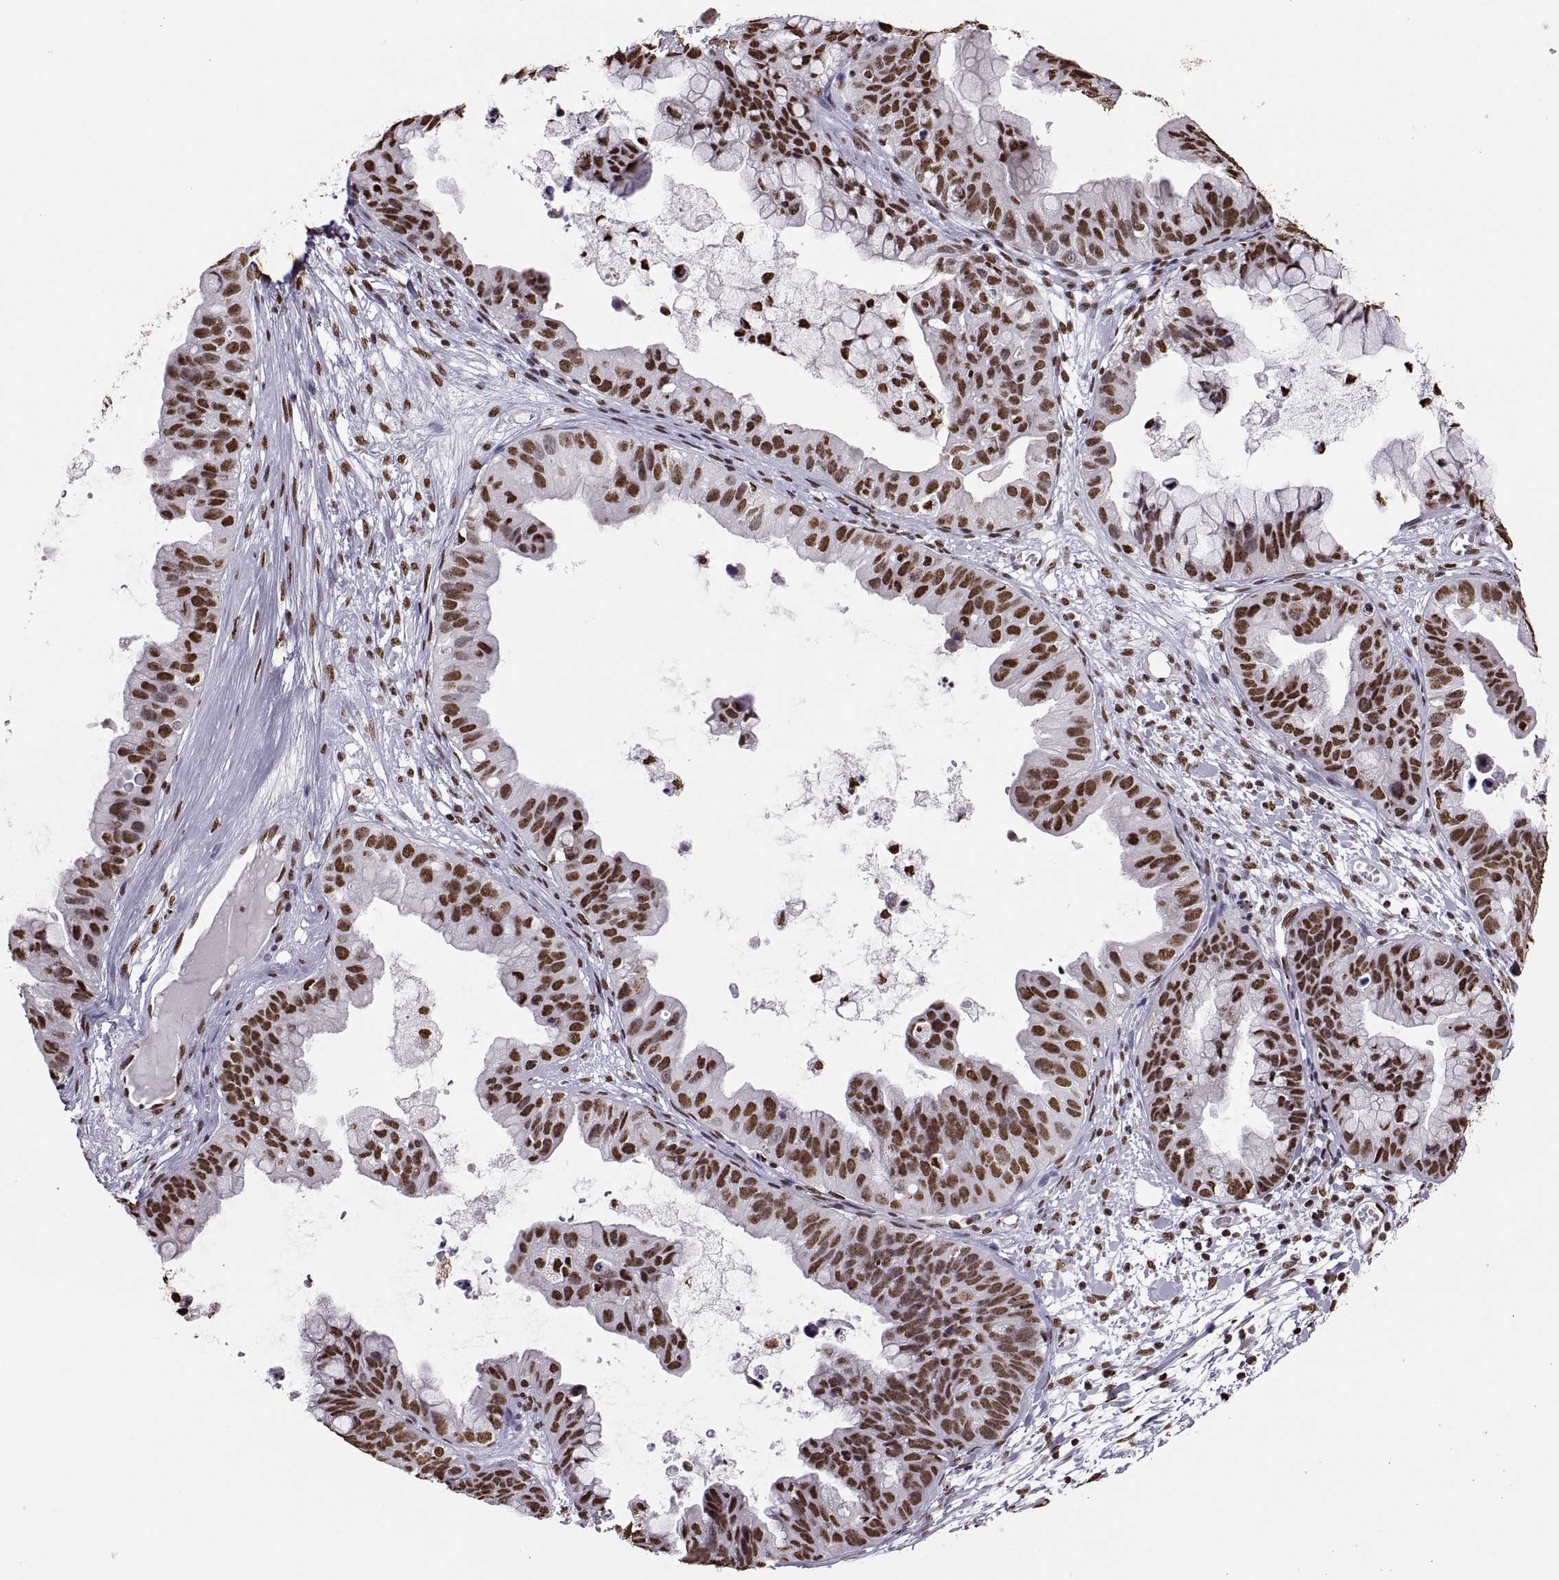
{"staining": {"intensity": "strong", "quantity": ">75%", "location": "nuclear"}, "tissue": "ovarian cancer", "cell_type": "Tumor cells", "image_type": "cancer", "snomed": [{"axis": "morphology", "description": "Cystadenocarcinoma, mucinous, NOS"}, {"axis": "topography", "description": "Ovary"}], "caption": "Immunohistochemical staining of human ovarian cancer (mucinous cystadenocarcinoma) reveals high levels of strong nuclear expression in approximately >75% of tumor cells. The staining was performed using DAB (3,3'-diaminobenzidine) to visualize the protein expression in brown, while the nuclei were stained in blue with hematoxylin (Magnification: 20x).", "gene": "SNAI1", "patient": {"sex": "female", "age": 76}}